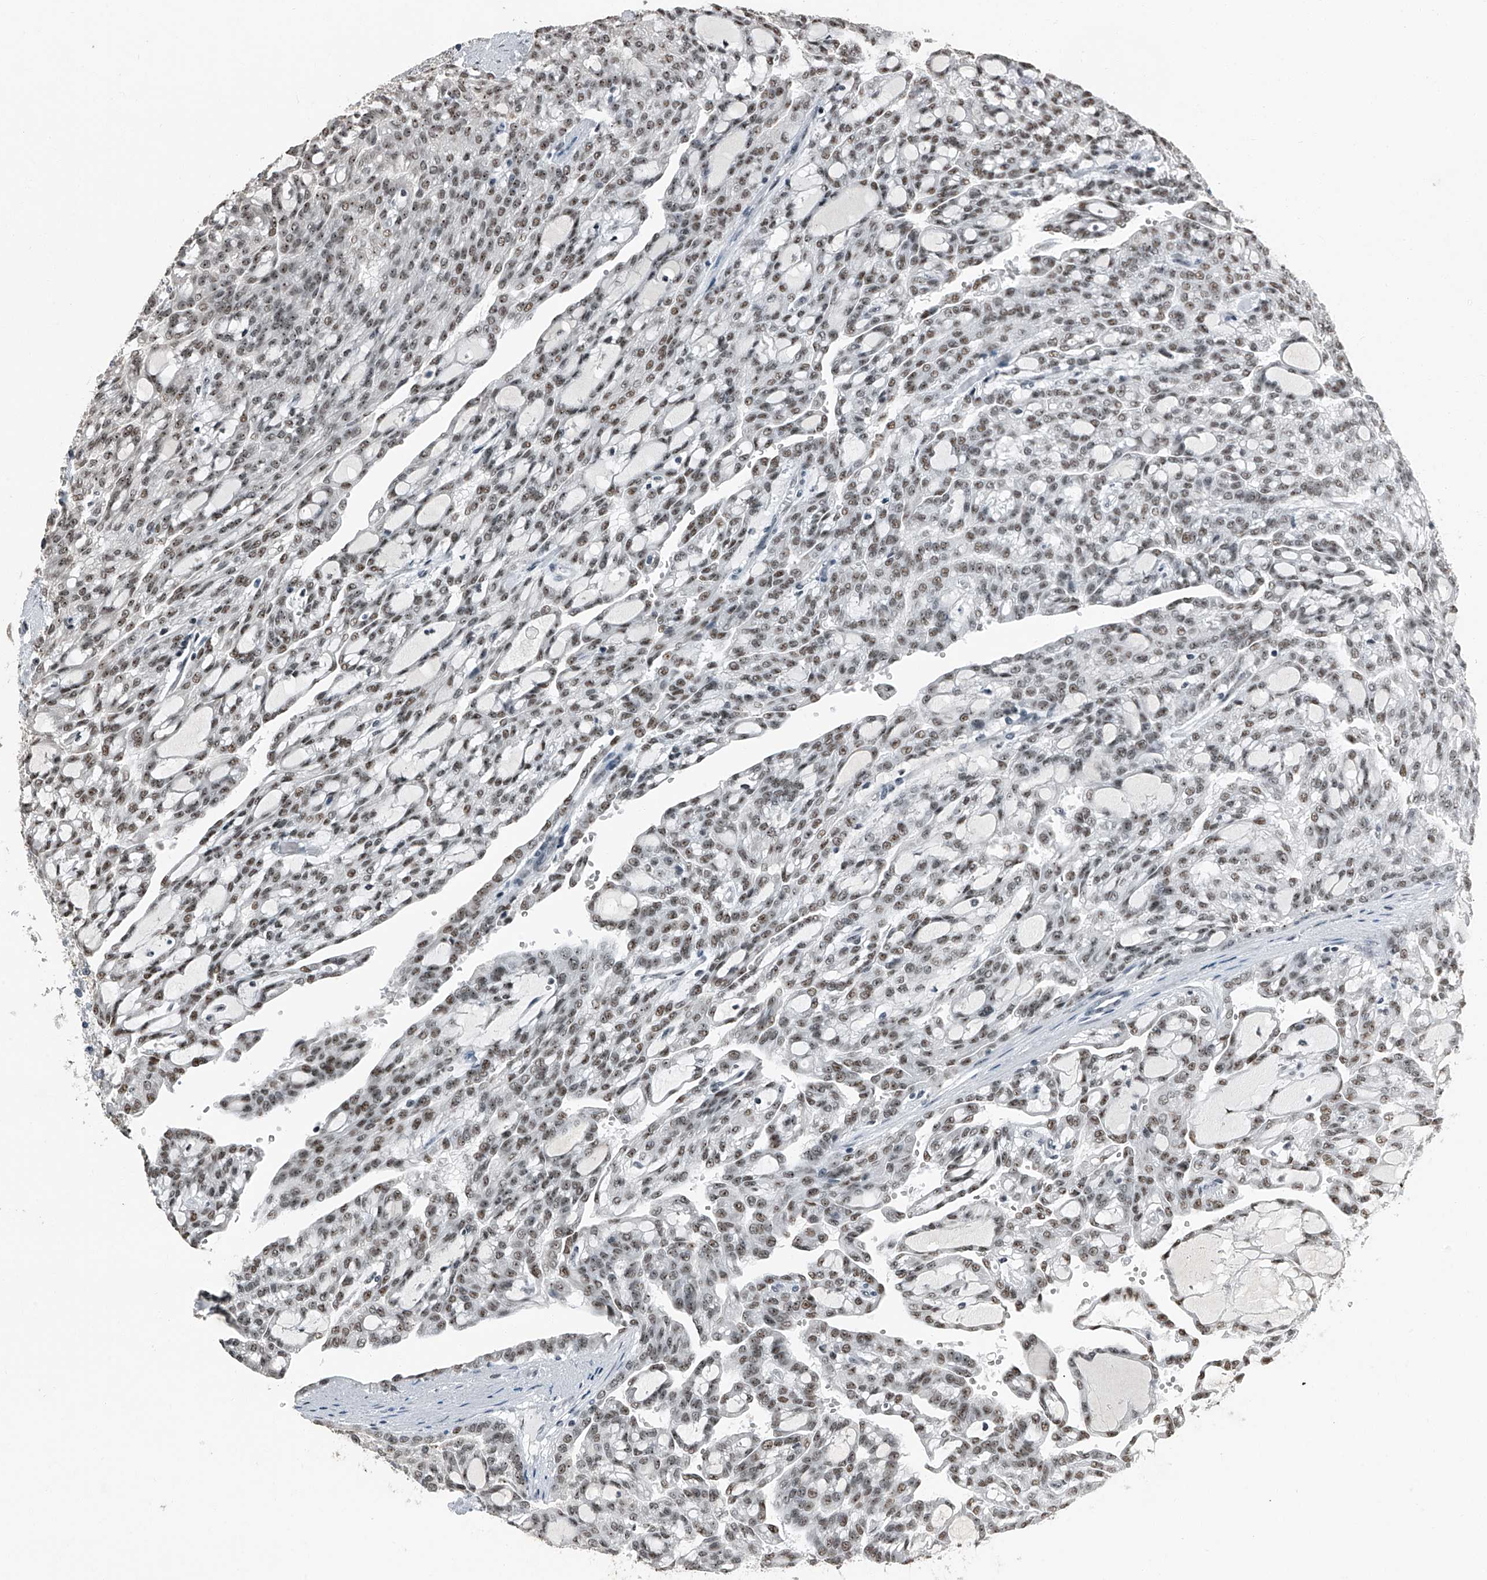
{"staining": {"intensity": "moderate", "quantity": ">75%", "location": "nuclear"}, "tissue": "renal cancer", "cell_type": "Tumor cells", "image_type": "cancer", "snomed": [{"axis": "morphology", "description": "Adenocarcinoma, NOS"}, {"axis": "topography", "description": "Kidney"}], "caption": "IHC image of renal cancer stained for a protein (brown), which demonstrates medium levels of moderate nuclear expression in about >75% of tumor cells.", "gene": "TCOF1", "patient": {"sex": "male", "age": 63}}